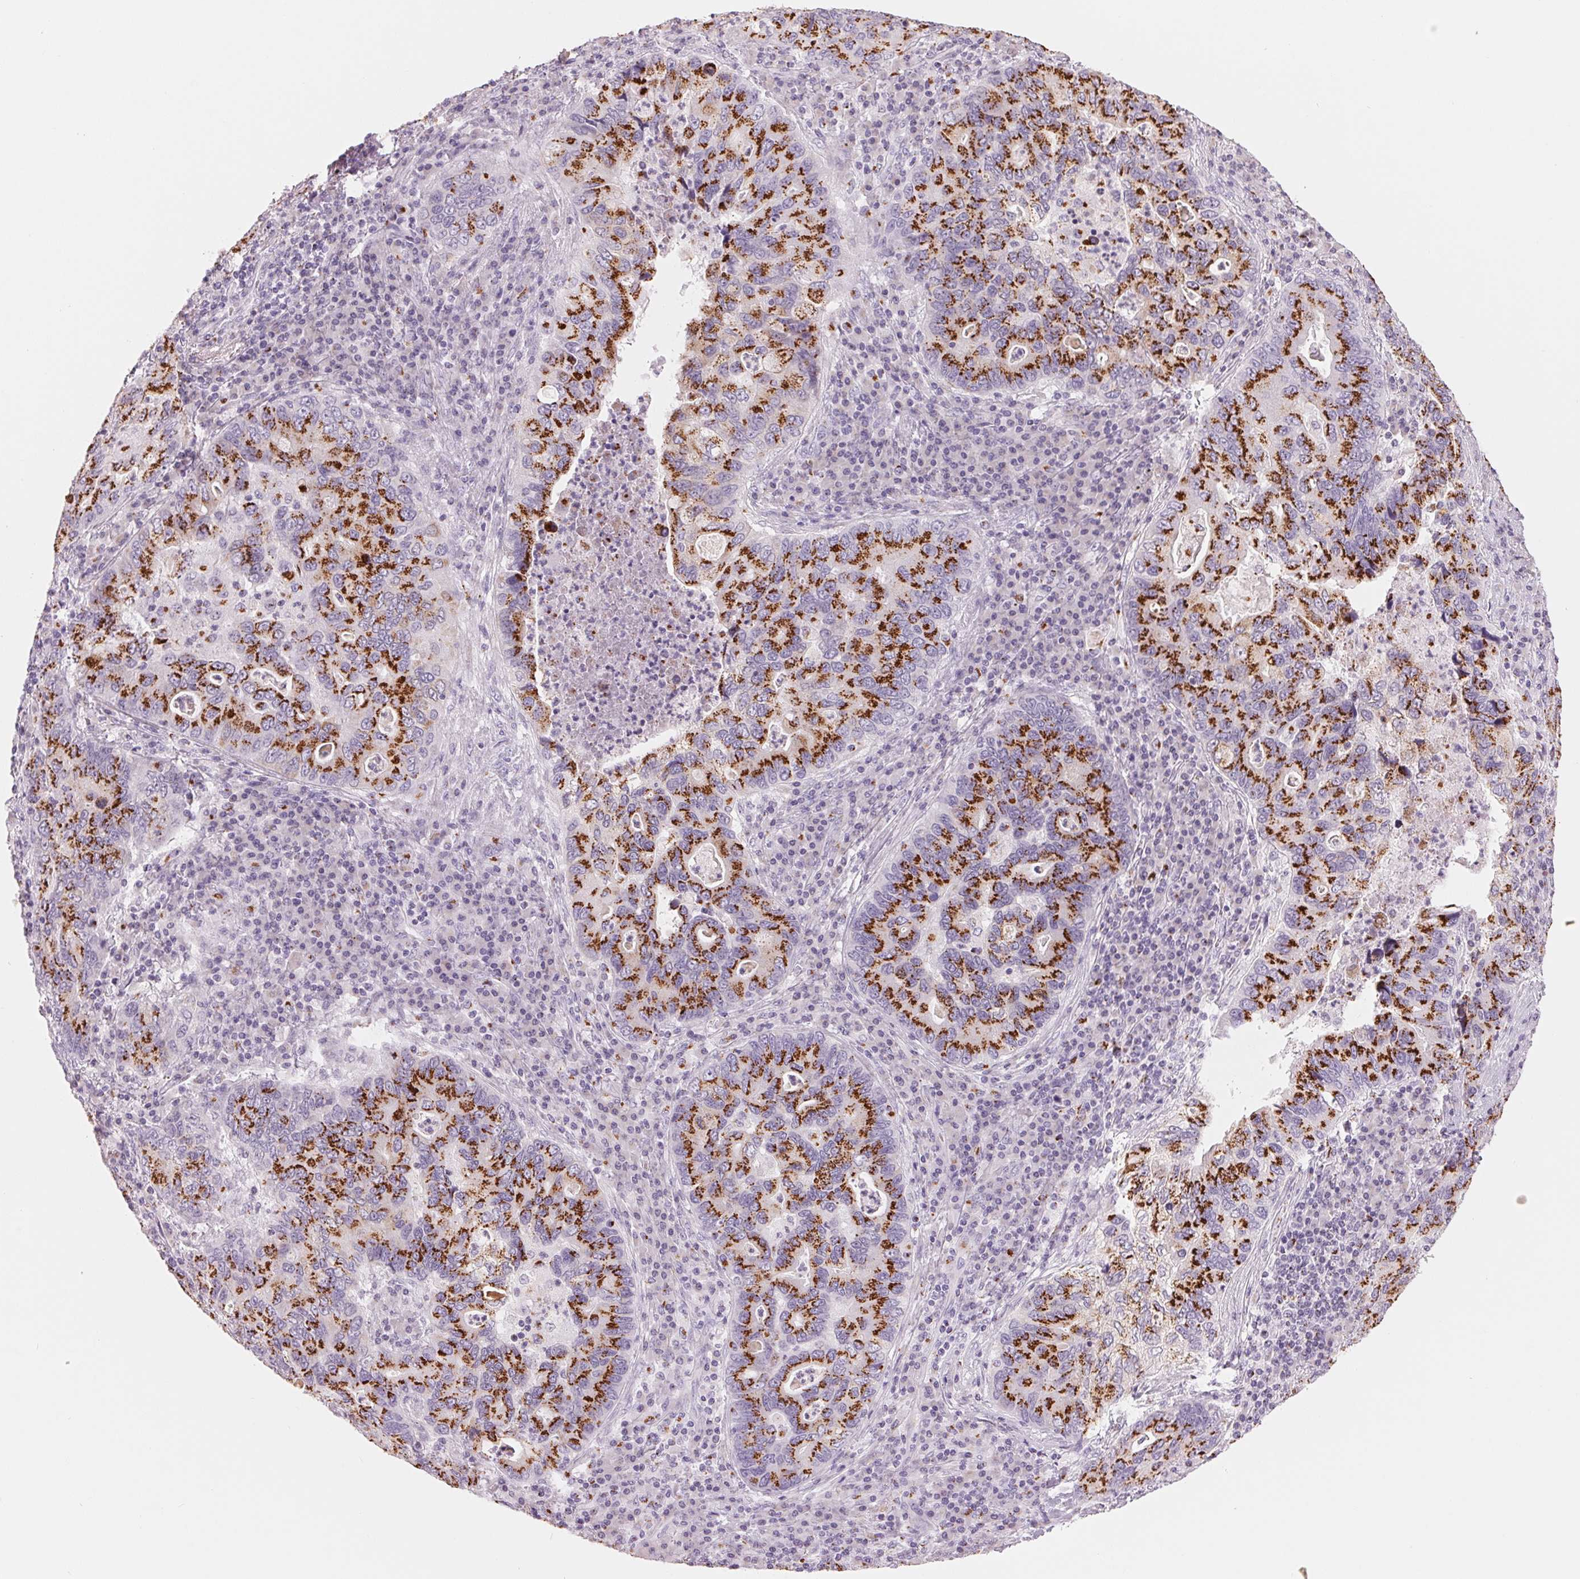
{"staining": {"intensity": "strong", "quantity": ">75%", "location": "cytoplasmic/membranous"}, "tissue": "lung cancer", "cell_type": "Tumor cells", "image_type": "cancer", "snomed": [{"axis": "morphology", "description": "Adenocarcinoma, NOS"}, {"axis": "morphology", "description": "Adenocarcinoma, metastatic, NOS"}, {"axis": "topography", "description": "Lymph node"}, {"axis": "topography", "description": "Lung"}], "caption": "This is a histology image of immunohistochemistry (IHC) staining of adenocarcinoma (lung), which shows strong positivity in the cytoplasmic/membranous of tumor cells.", "gene": "GALNT7", "patient": {"sex": "female", "age": 54}}